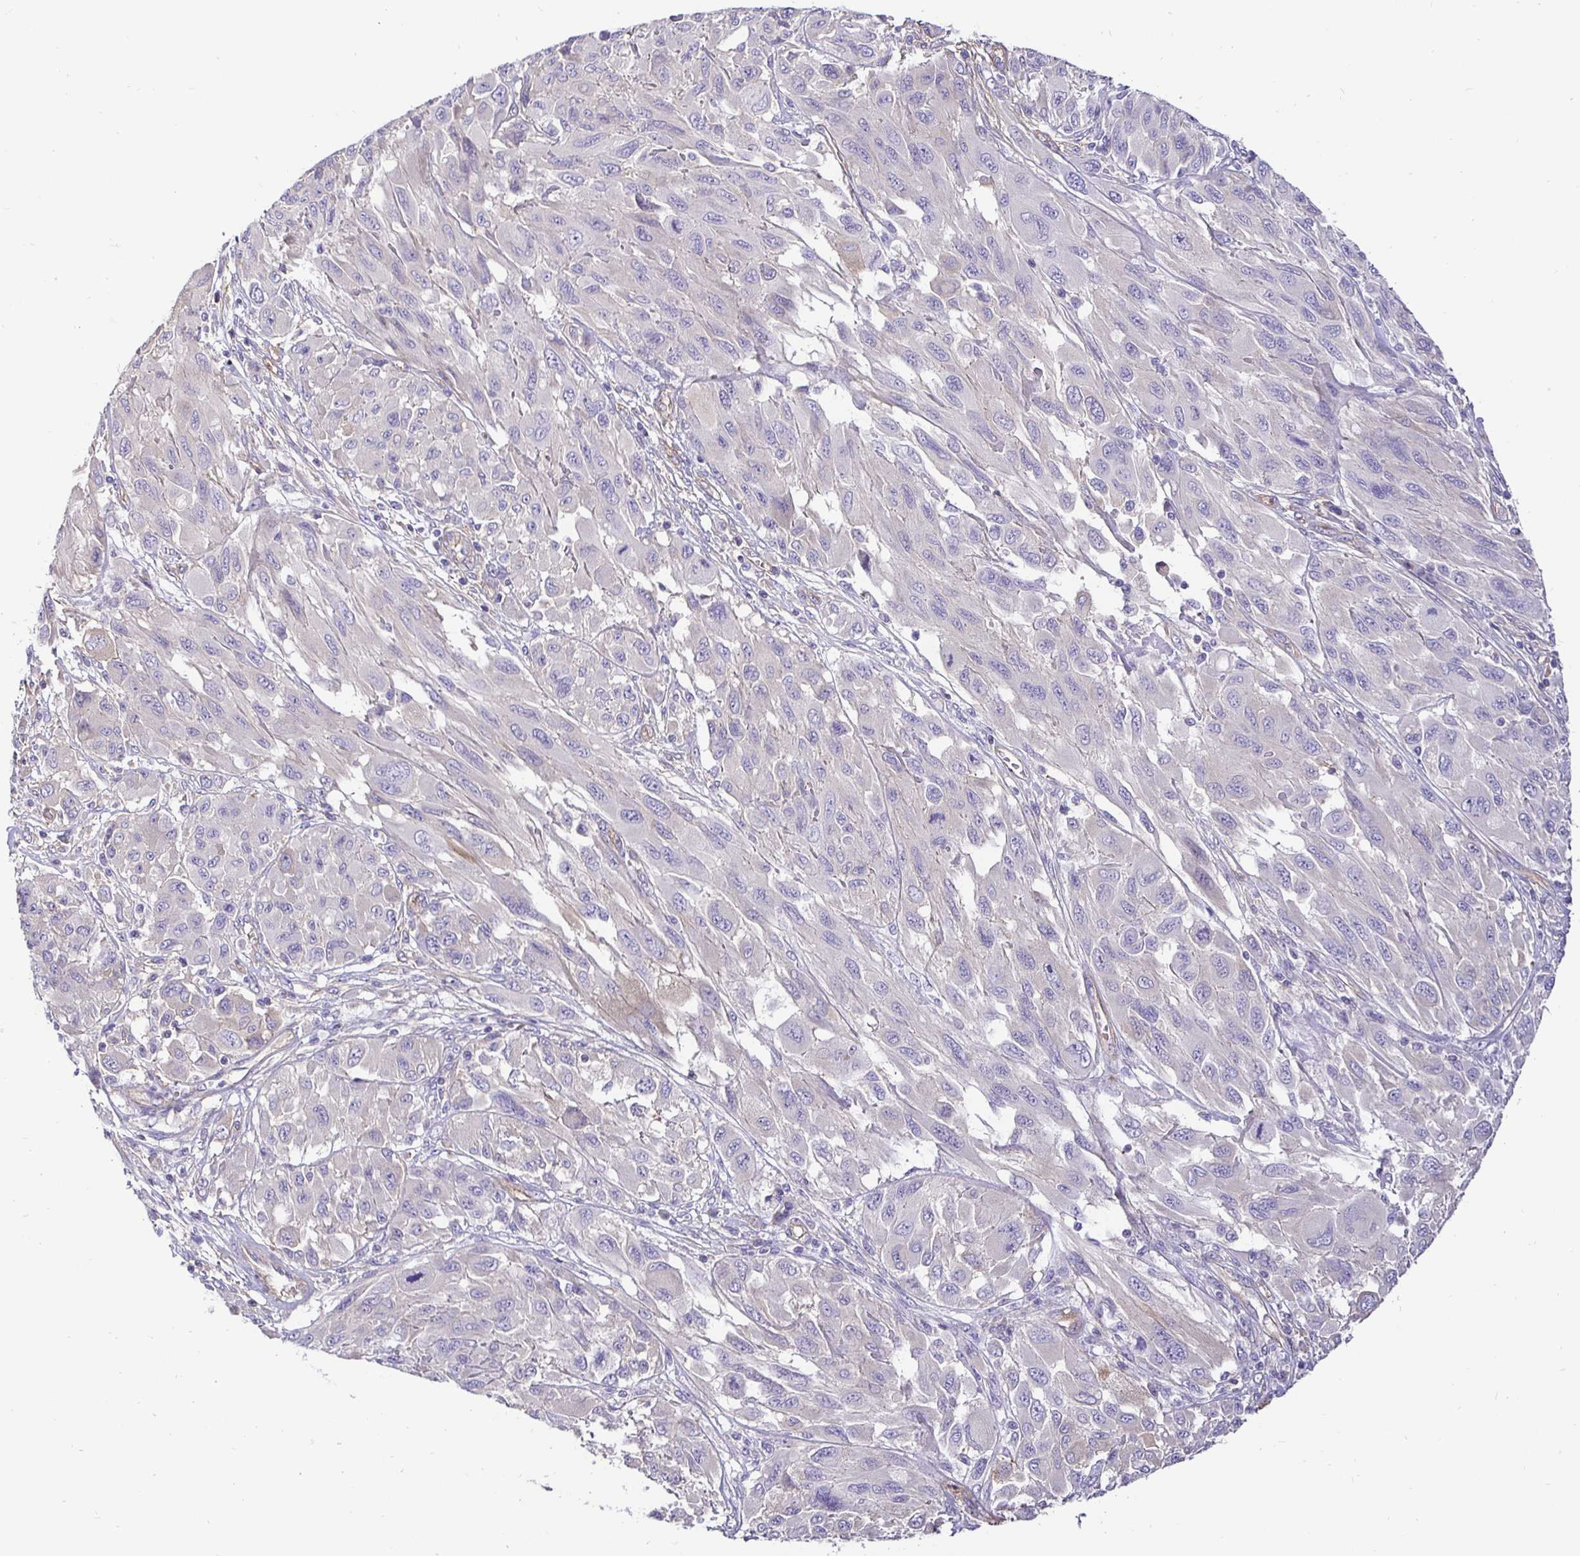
{"staining": {"intensity": "negative", "quantity": "none", "location": "none"}, "tissue": "melanoma", "cell_type": "Tumor cells", "image_type": "cancer", "snomed": [{"axis": "morphology", "description": "Malignant melanoma, NOS"}, {"axis": "topography", "description": "Skin"}], "caption": "The IHC histopathology image has no significant staining in tumor cells of malignant melanoma tissue.", "gene": "SLC9A1", "patient": {"sex": "female", "age": 91}}